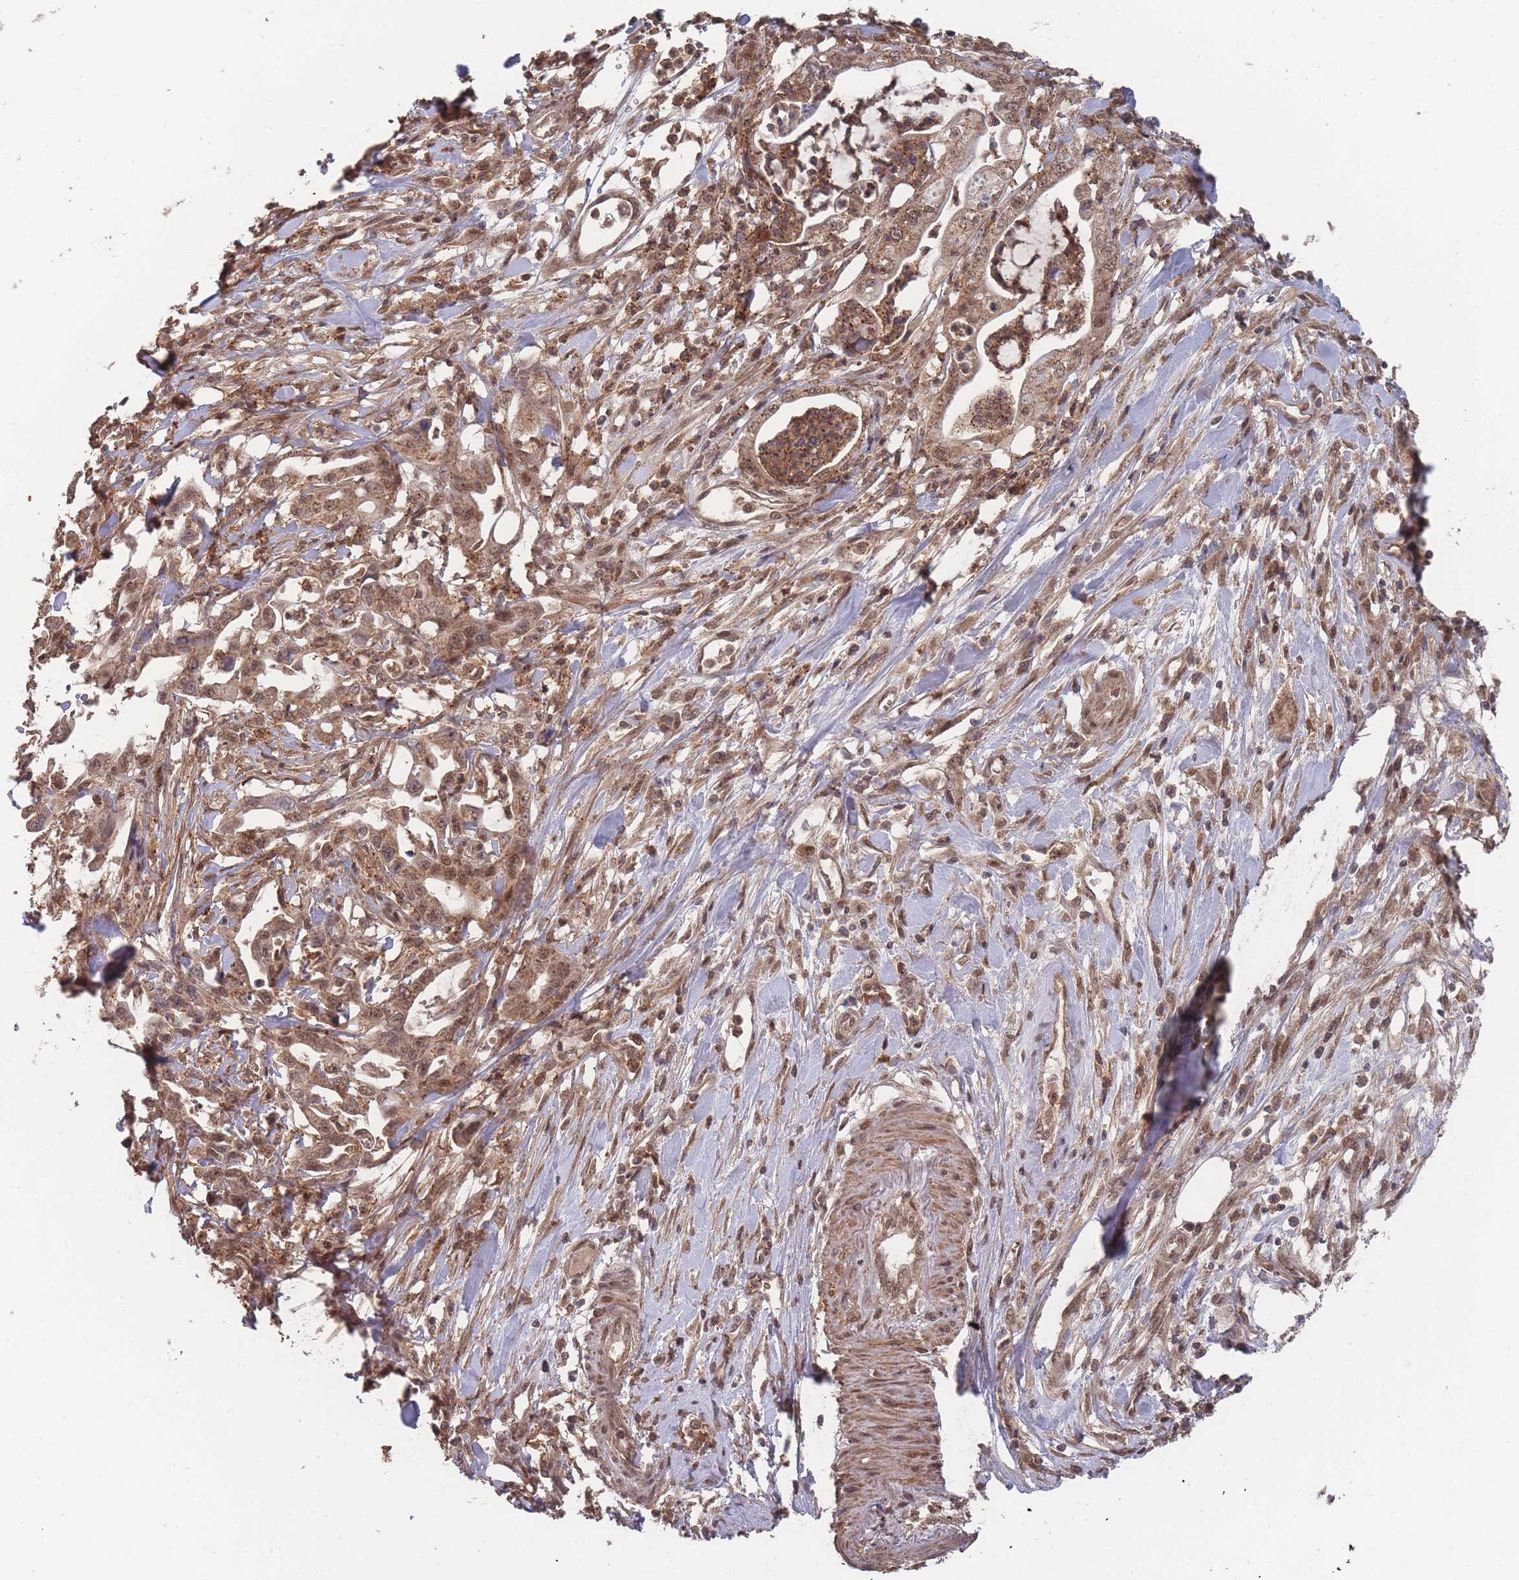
{"staining": {"intensity": "strong", "quantity": ">75%", "location": "cytoplasmic/membranous,nuclear"}, "tissue": "pancreatic cancer", "cell_type": "Tumor cells", "image_type": "cancer", "snomed": [{"axis": "morphology", "description": "Adenocarcinoma, NOS"}, {"axis": "topography", "description": "Pancreas"}], "caption": "High-magnification brightfield microscopy of pancreatic cancer (adenocarcinoma) stained with DAB (3,3'-diaminobenzidine) (brown) and counterstained with hematoxylin (blue). tumor cells exhibit strong cytoplasmic/membranous and nuclear positivity is appreciated in approximately>75% of cells.", "gene": "SF3B1", "patient": {"sex": "female", "age": 61}}